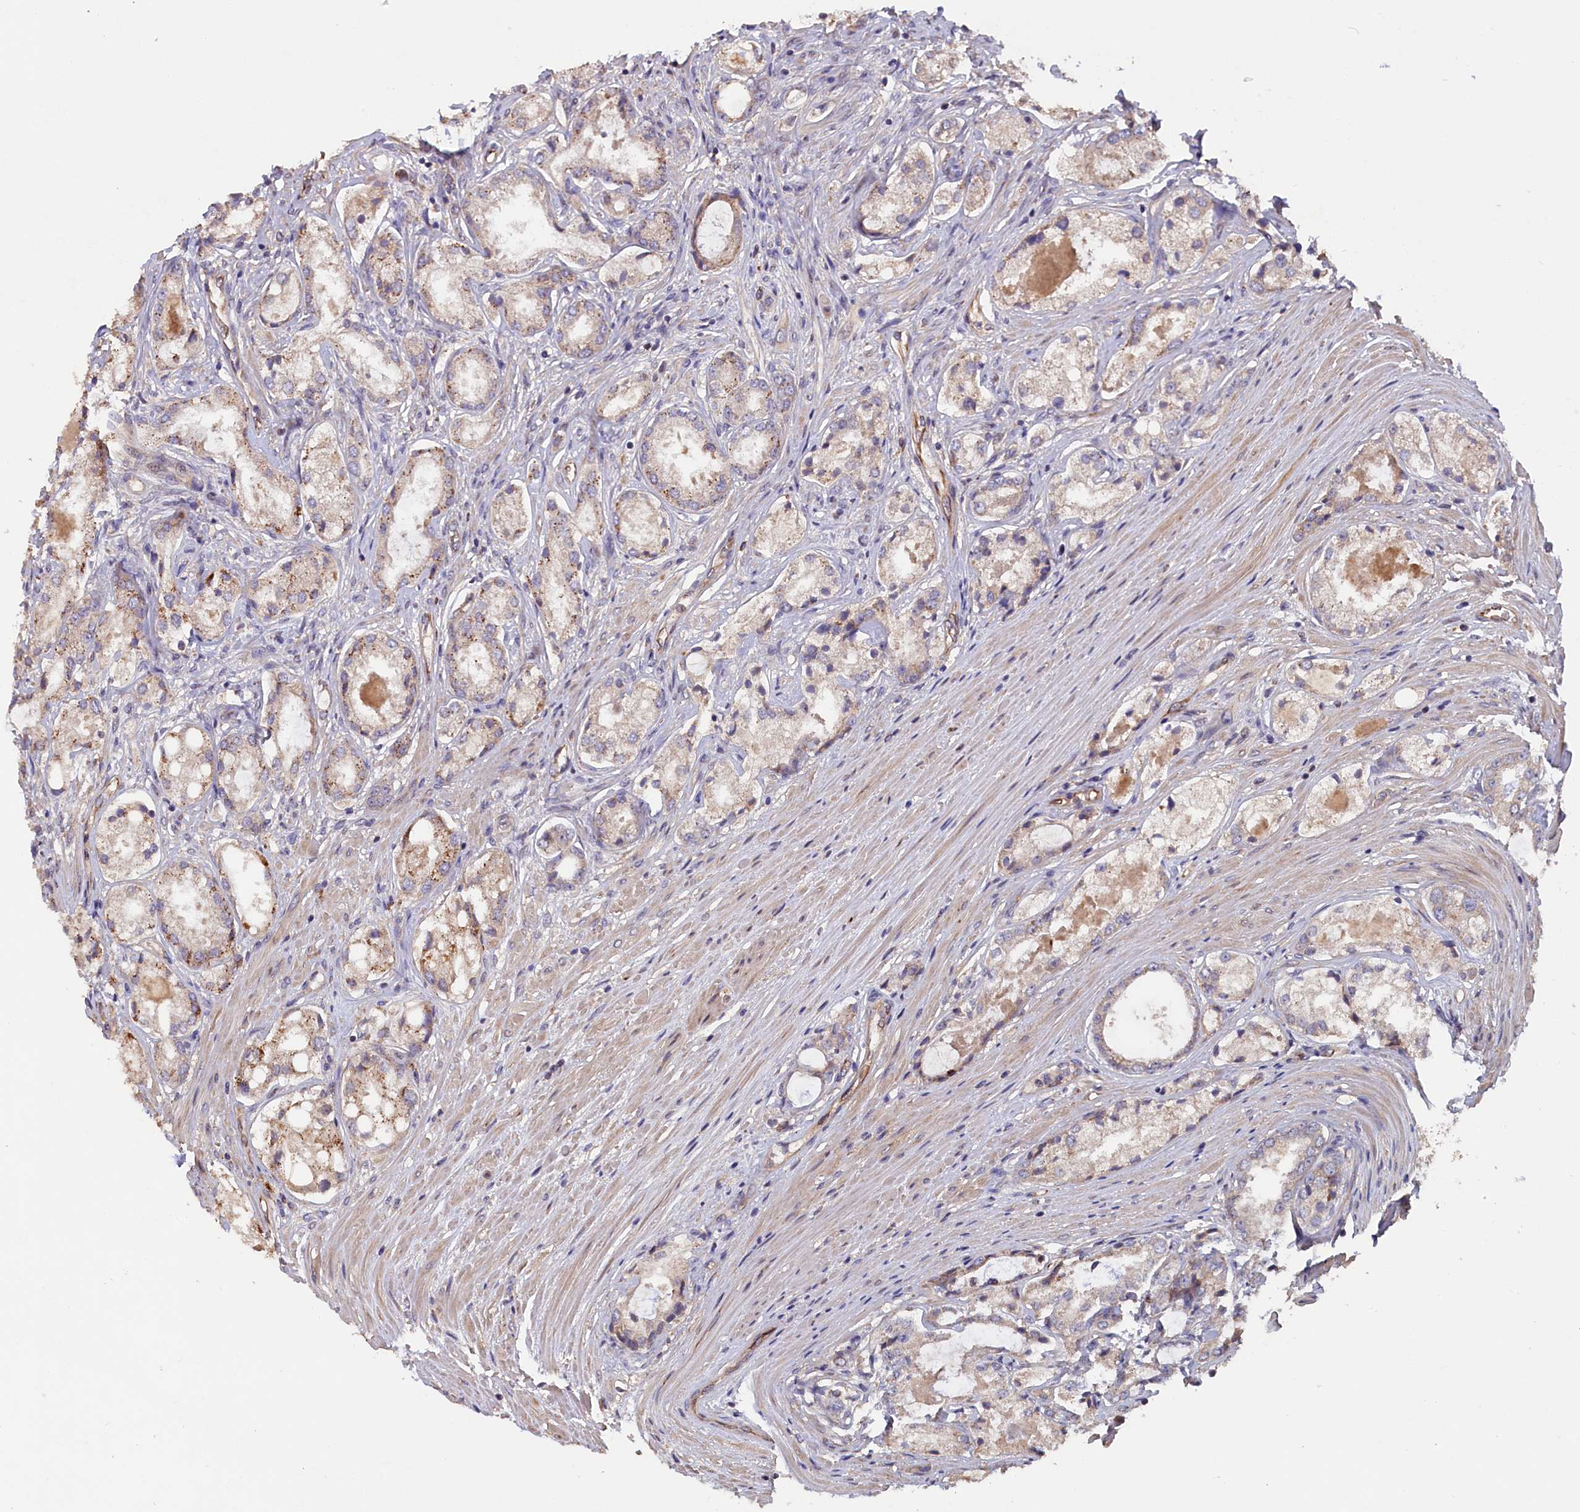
{"staining": {"intensity": "weak", "quantity": "<25%", "location": "cytoplasmic/membranous"}, "tissue": "prostate cancer", "cell_type": "Tumor cells", "image_type": "cancer", "snomed": [{"axis": "morphology", "description": "Adenocarcinoma, Low grade"}, {"axis": "topography", "description": "Prostate"}], "caption": "Image shows no protein staining in tumor cells of prostate adenocarcinoma (low-grade) tissue.", "gene": "GREB1L", "patient": {"sex": "male", "age": 68}}